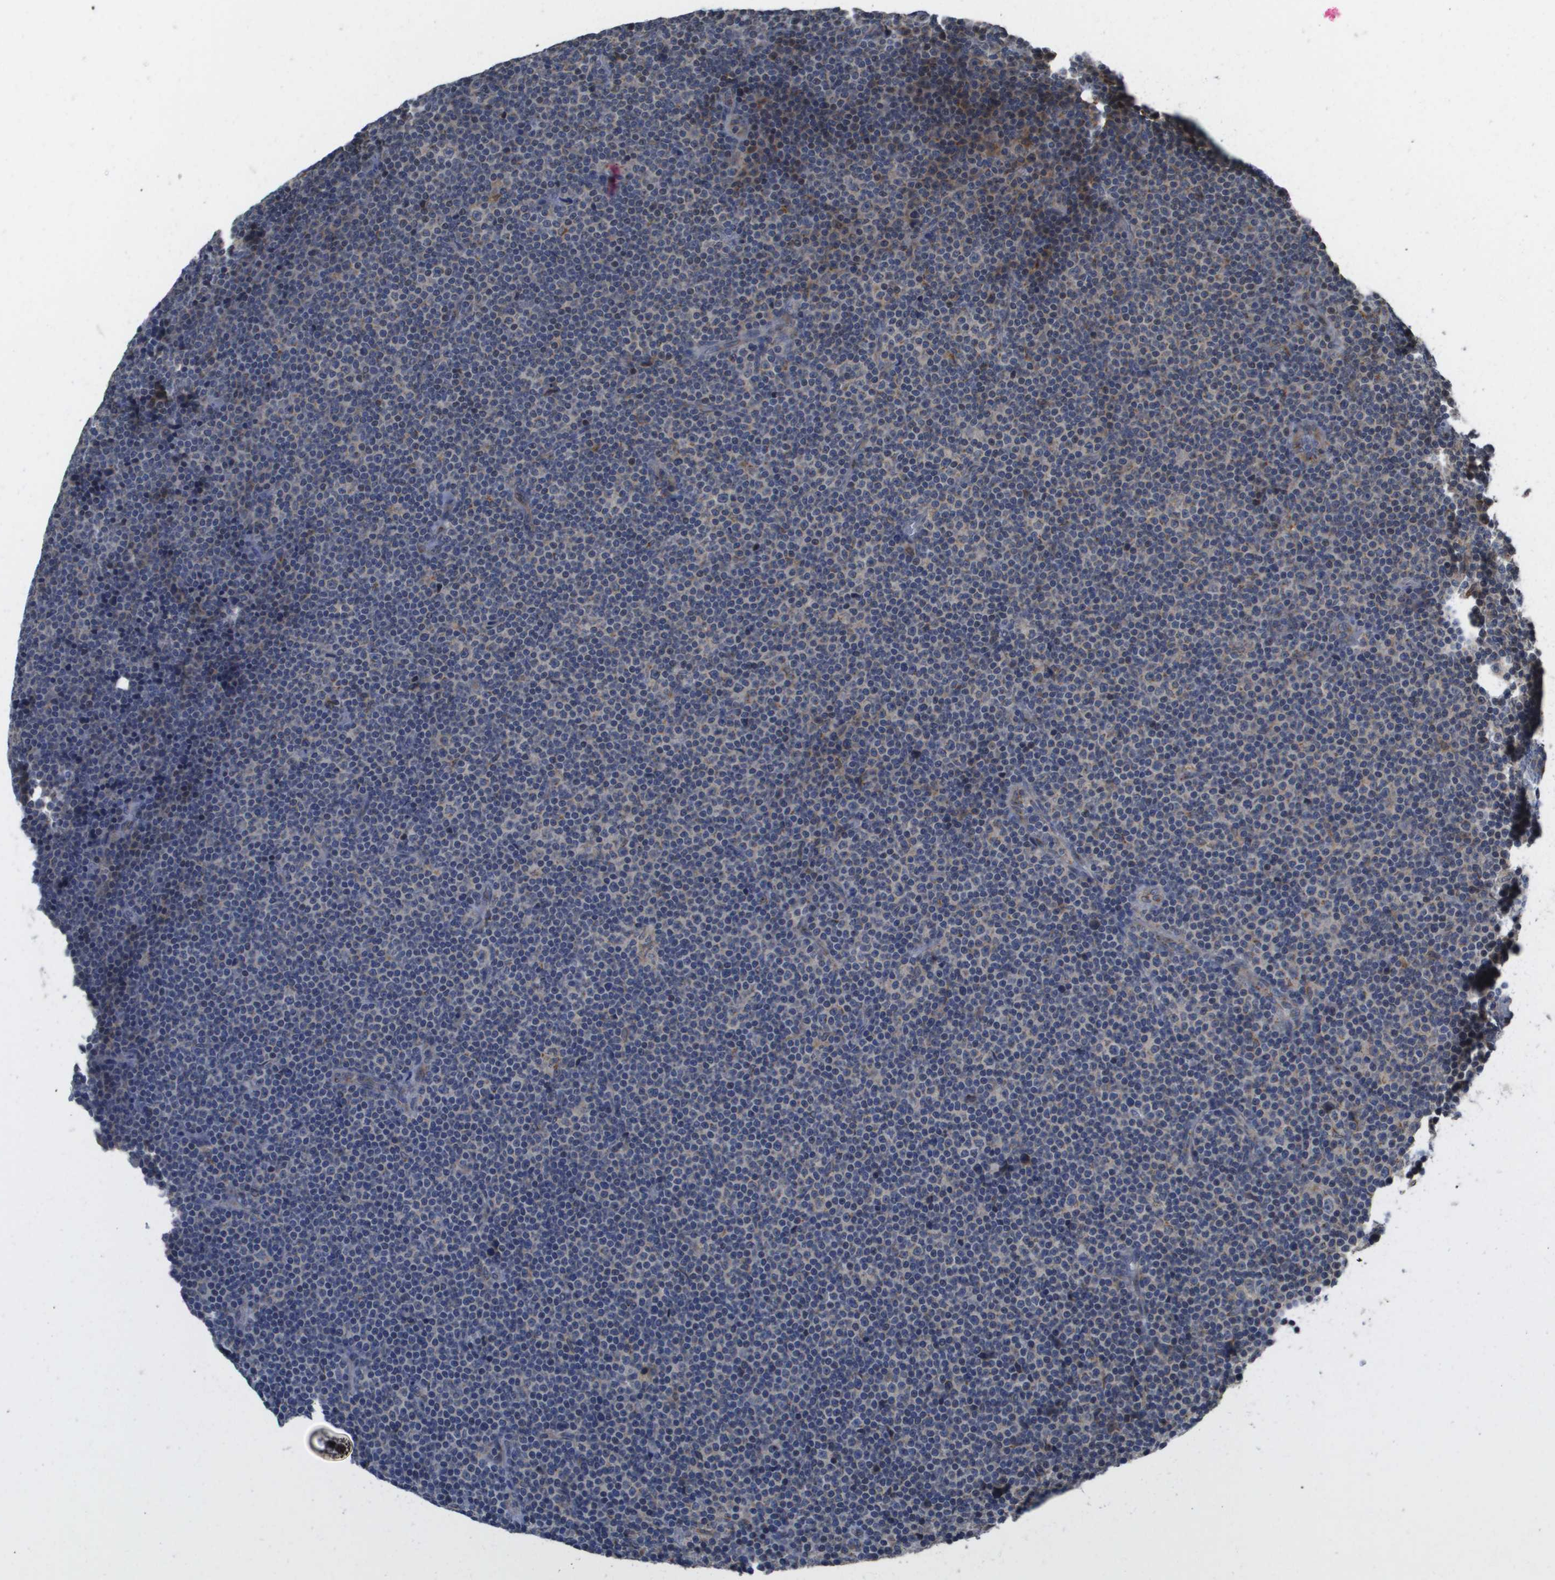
{"staining": {"intensity": "negative", "quantity": "none", "location": "none"}, "tissue": "lymphoma", "cell_type": "Tumor cells", "image_type": "cancer", "snomed": [{"axis": "morphology", "description": "Malignant lymphoma, non-Hodgkin's type, Low grade"}, {"axis": "topography", "description": "Lymph node"}], "caption": "Immunohistochemical staining of human lymphoma reveals no significant expression in tumor cells.", "gene": "PCK1", "patient": {"sex": "female", "age": 67}}